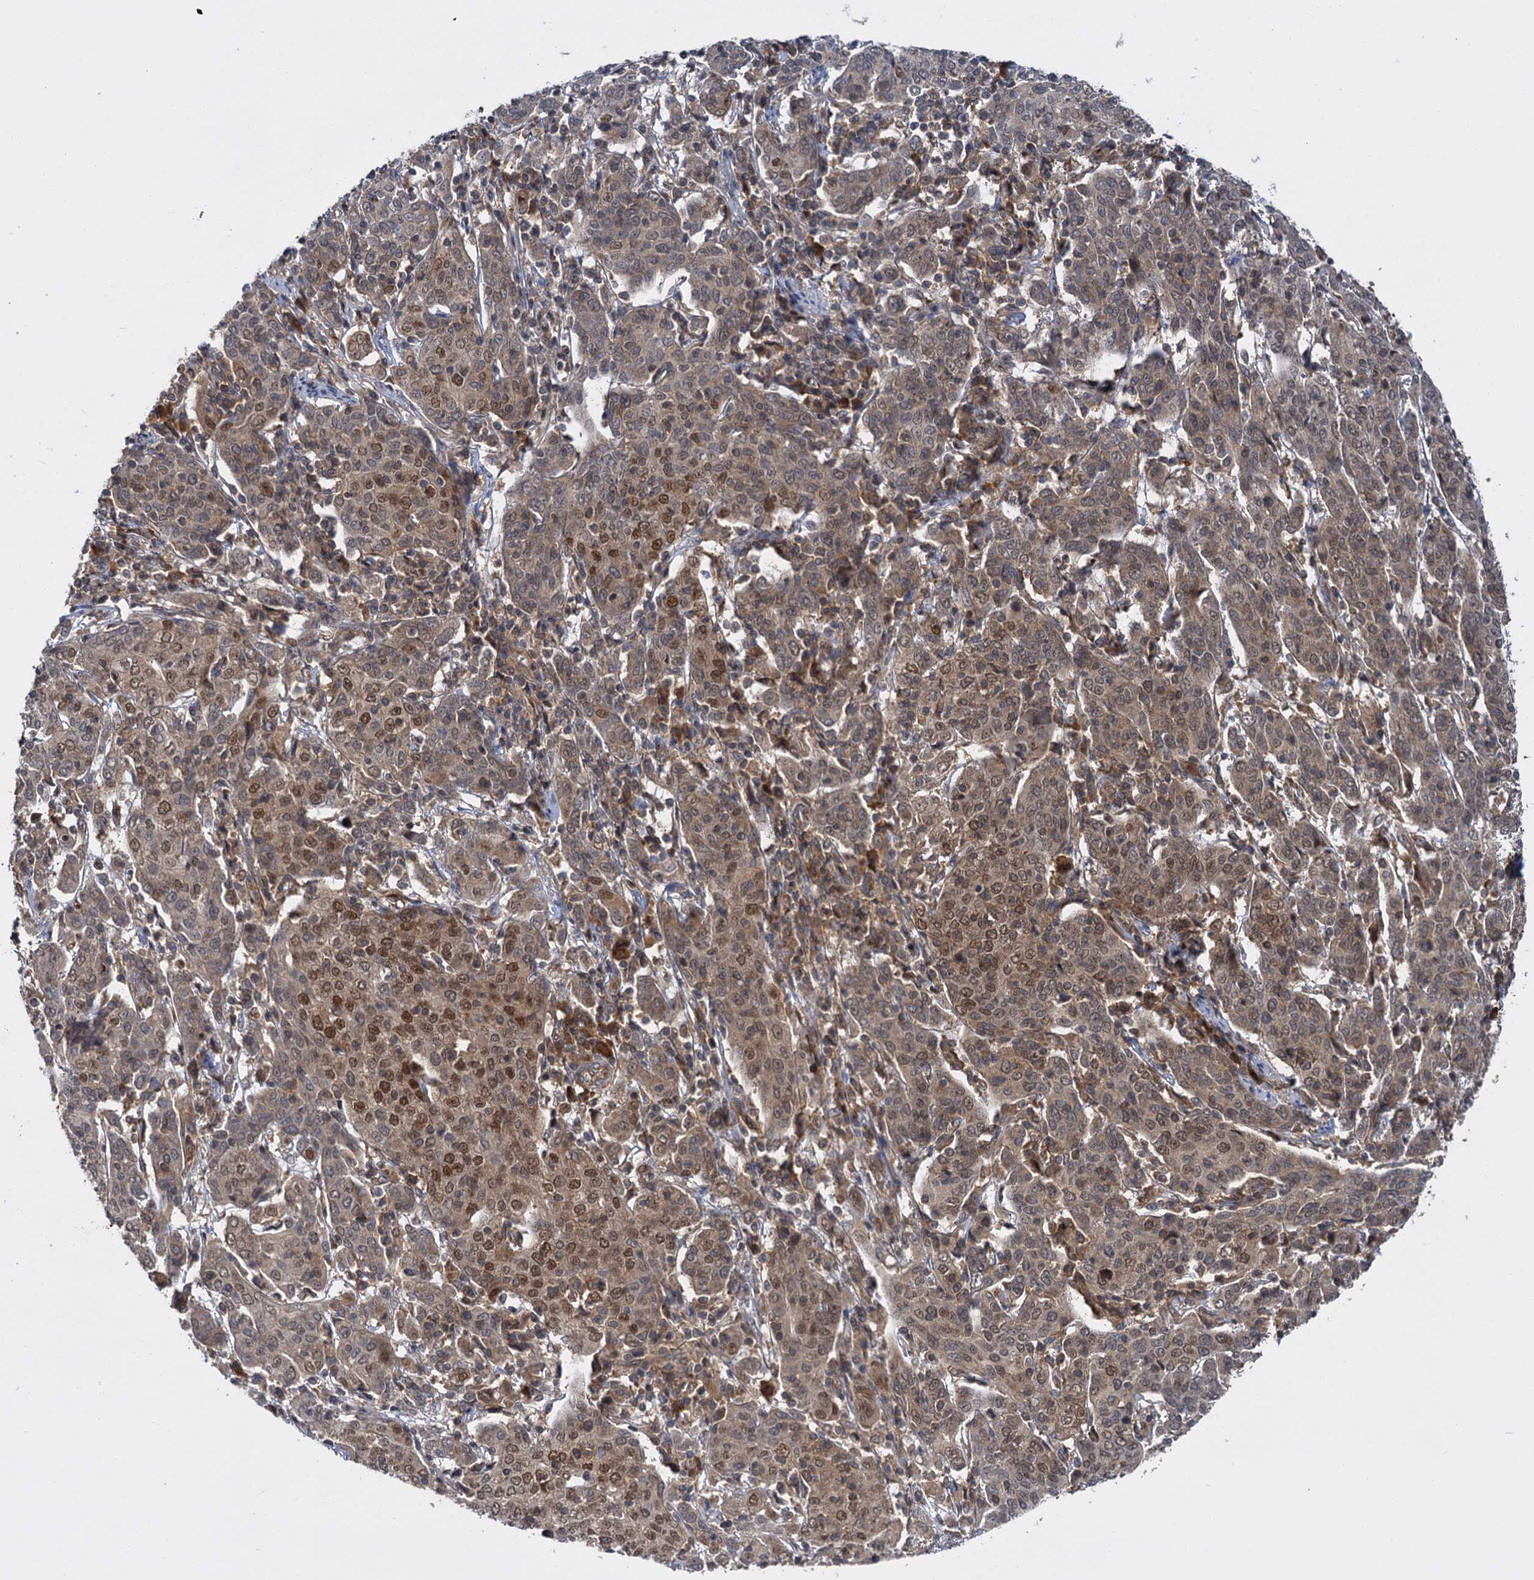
{"staining": {"intensity": "moderate", "quantity": ">75%", "location": "cytoplasmic/membranous,nuclear"}, "tissue": "cervical cancer", "cell_type": "Tumor cells", "image_type": "cancer", "snomed": [{"axis": "morphology", "description": "Squamous cell carcinoma, NOS"}, {"axis": "topography", "description": "Cervix"}], "caption": "Human cervical squamous cell carcinoma stained with a brown dye demonstrates moderate cytoplasmic/membranous and nuclear positive positivity in about >75% of tumor cells.", "gene": "KANSL2", "patient": {"sex": "female", "age": 67}}